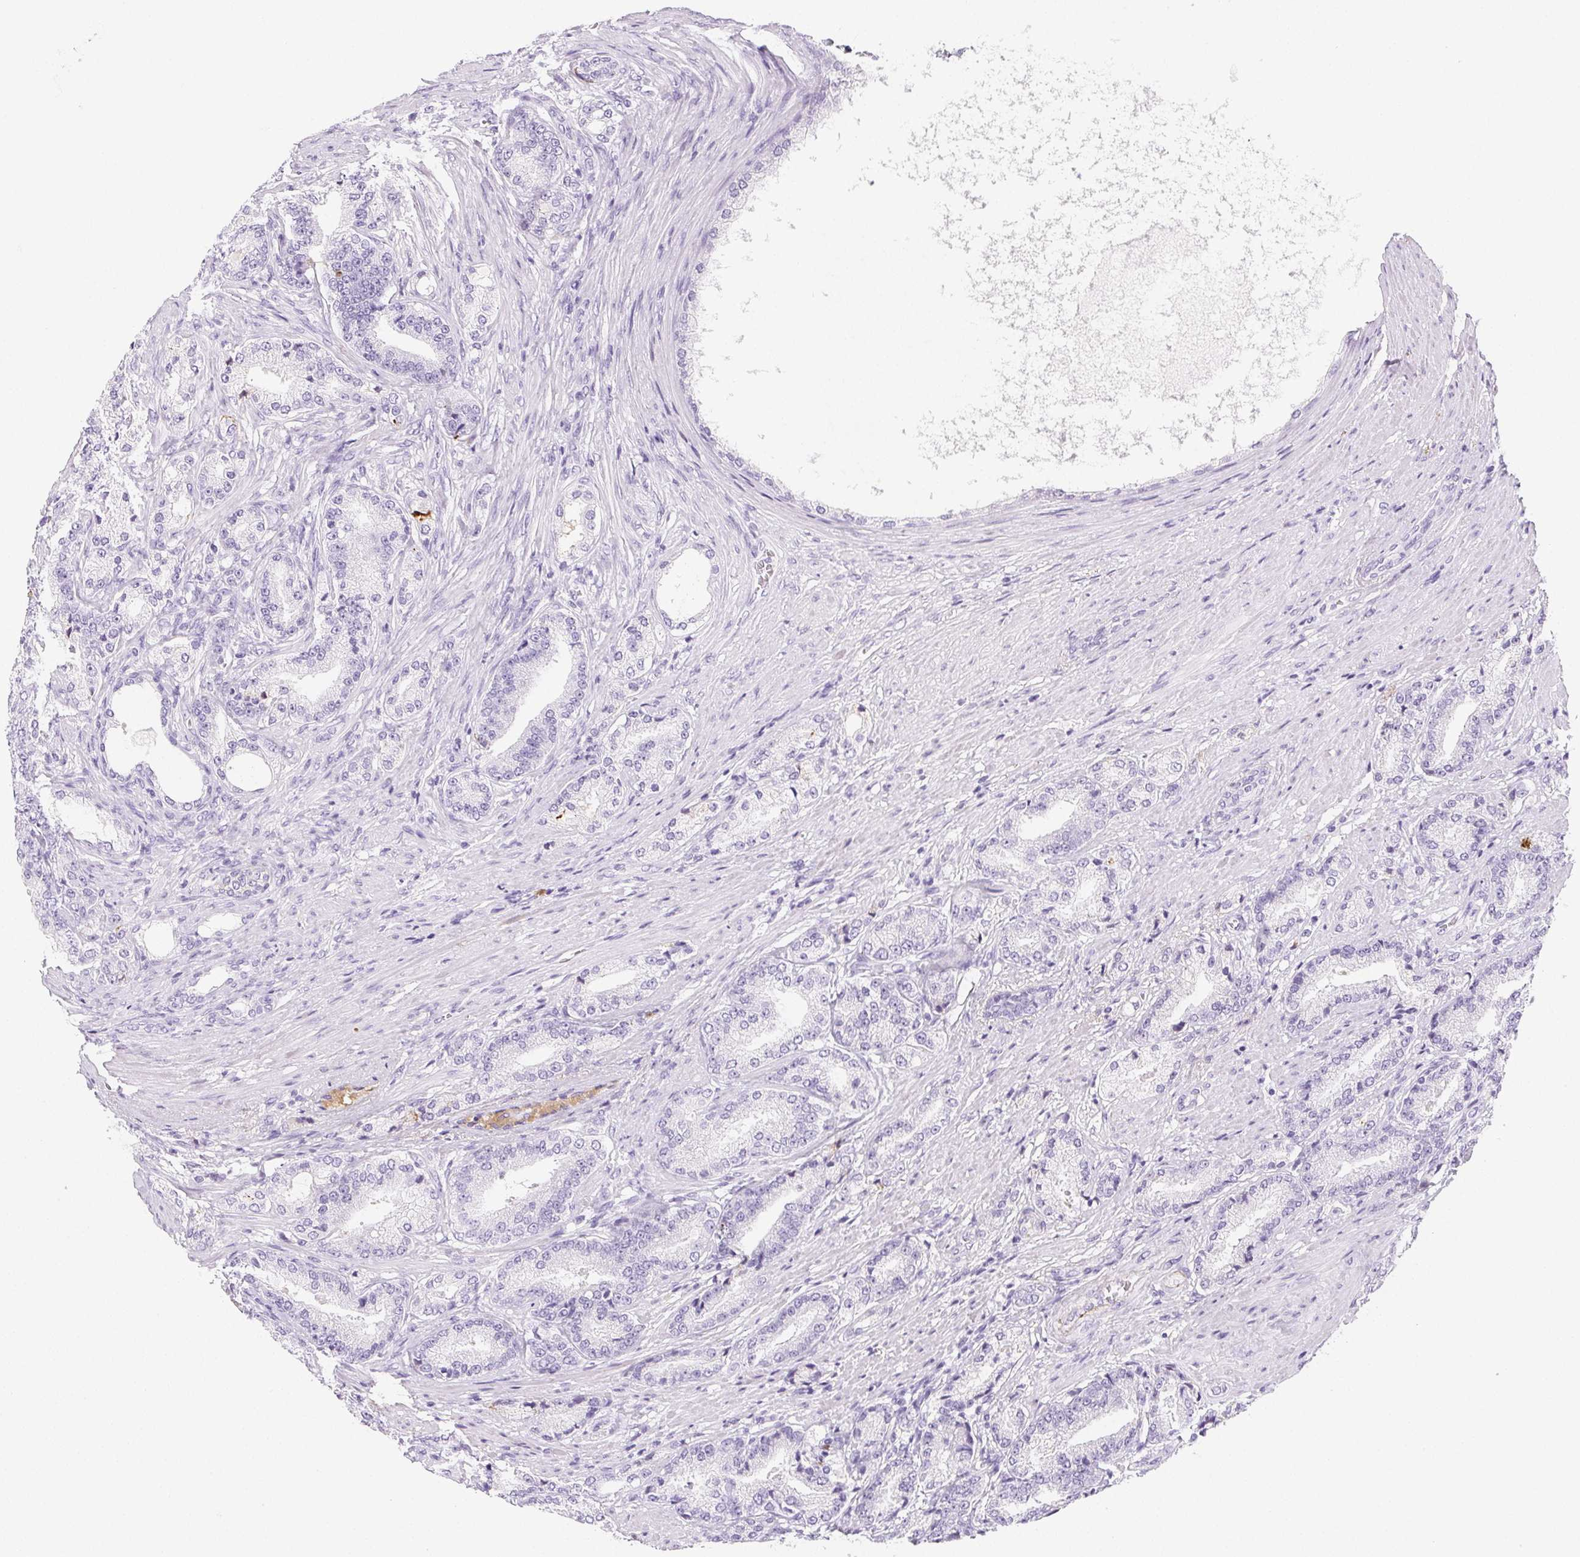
{"staining": {"intensity": "negative", "quantity": "none", "location": "none"}, "tissue": "prostate cancer", "cell_type": "Tumor cells", "image_type": "cancer", "snomed": [{"axis": "morphology", "description": "Adenocarcinoma, High grade"}, {"axis": "topography", "description": "Prostate and seminal vesicle, NOS"}], "caption": "Protein analysis of prostate high-grade adenocarcinoma exhibits no significant staining in tumor cells. Nuclei are stained in blue.", "gene": "VTN", "patient": {"sex": "male", "age": 61}}